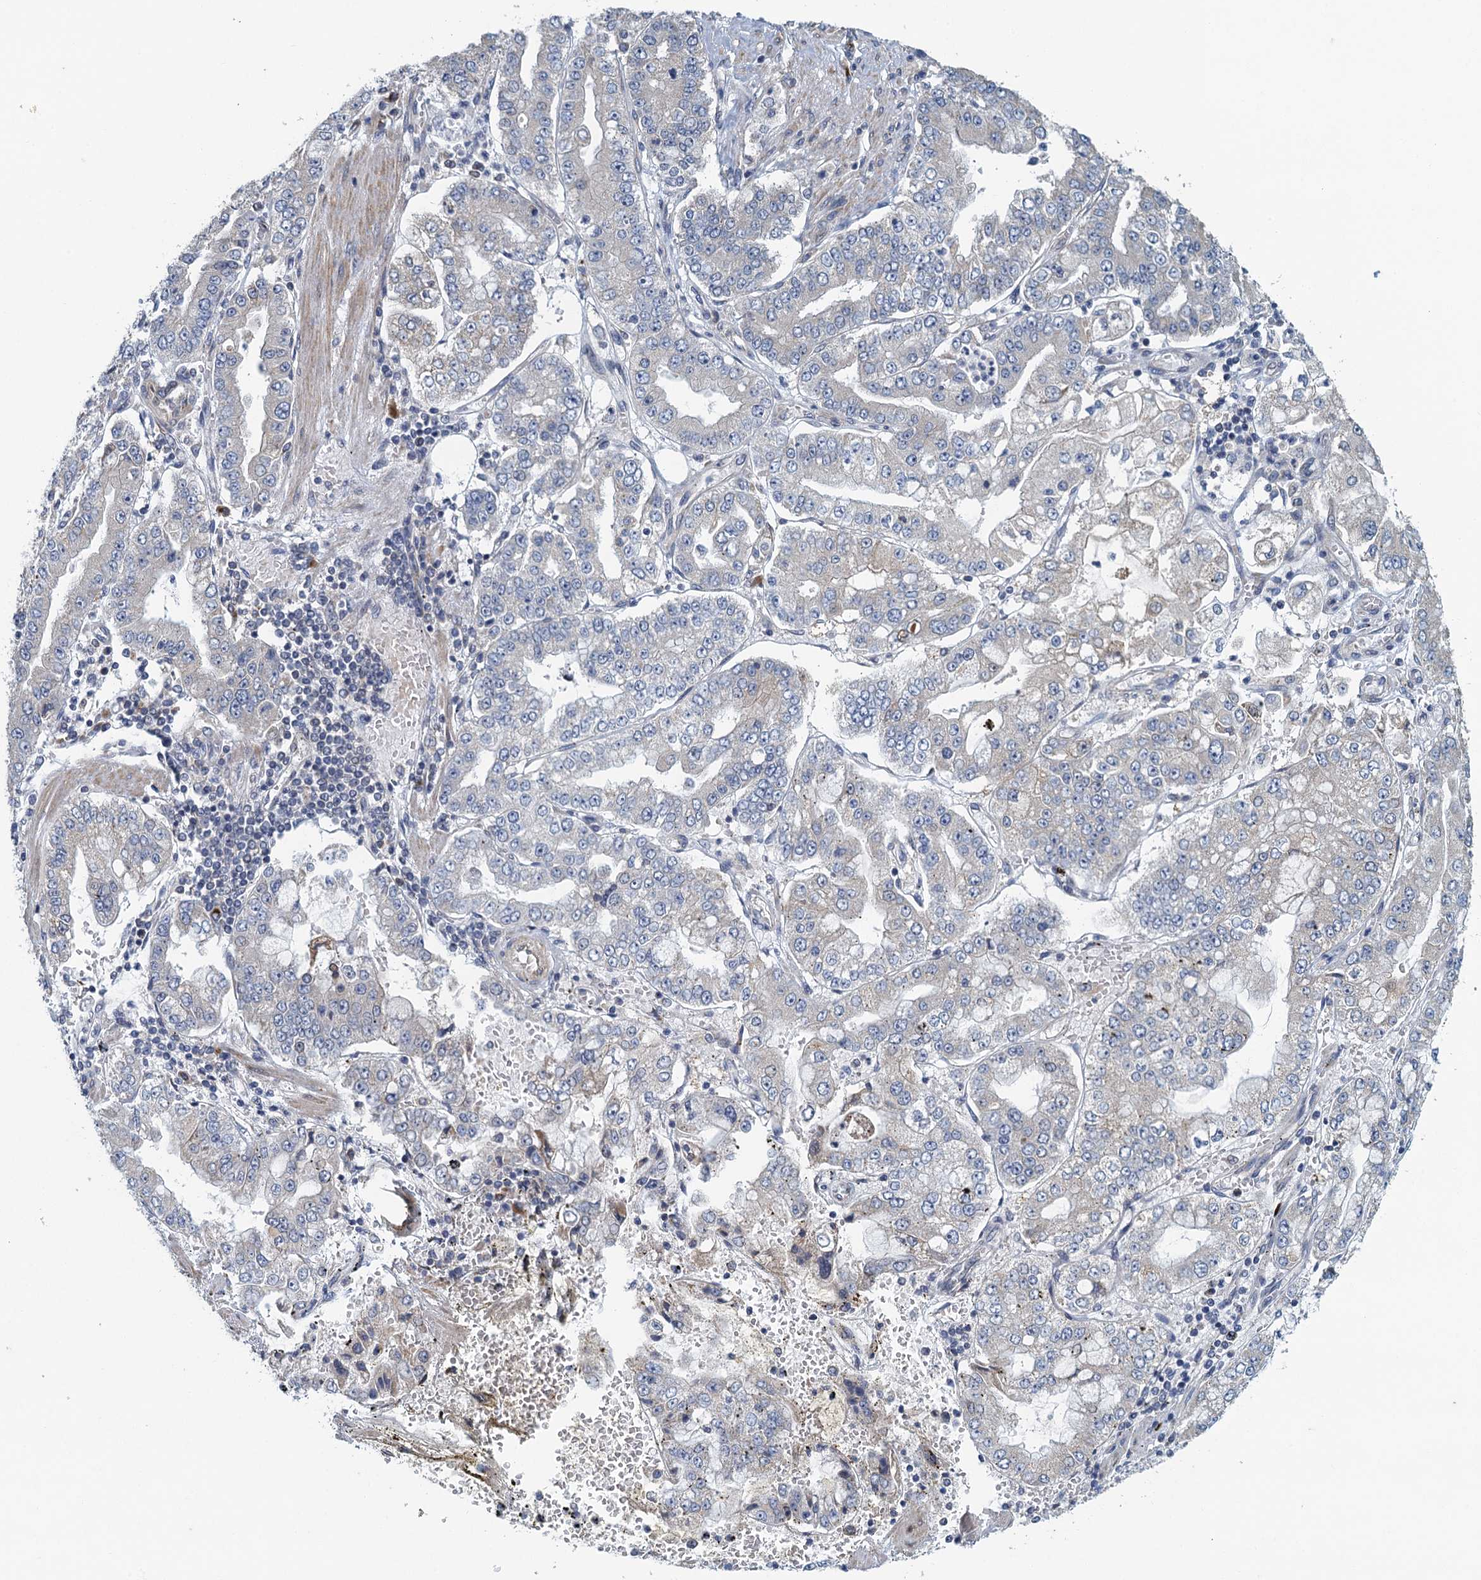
{"staining": {"intensity": "negative", "quantity": "none", "location": "none"}, "tissue": "stomach cancer", "cell_type": "Tumor cells", "image_type": "cancer", "snomed": [{"axis": "morphology", "description": "Adenocarcinoma, NOS"}, {"axis": "topography", "description": "Stomach"}], "caption": "High magnification brightfield microscopy of stomach adenocarcinoma stained with DAB (brown) and counterstained with hematoxylin (blue): tumor cells show no significant positivity.", "gene": "ALG2", "patient": {"sex": "male", "age": 76}}